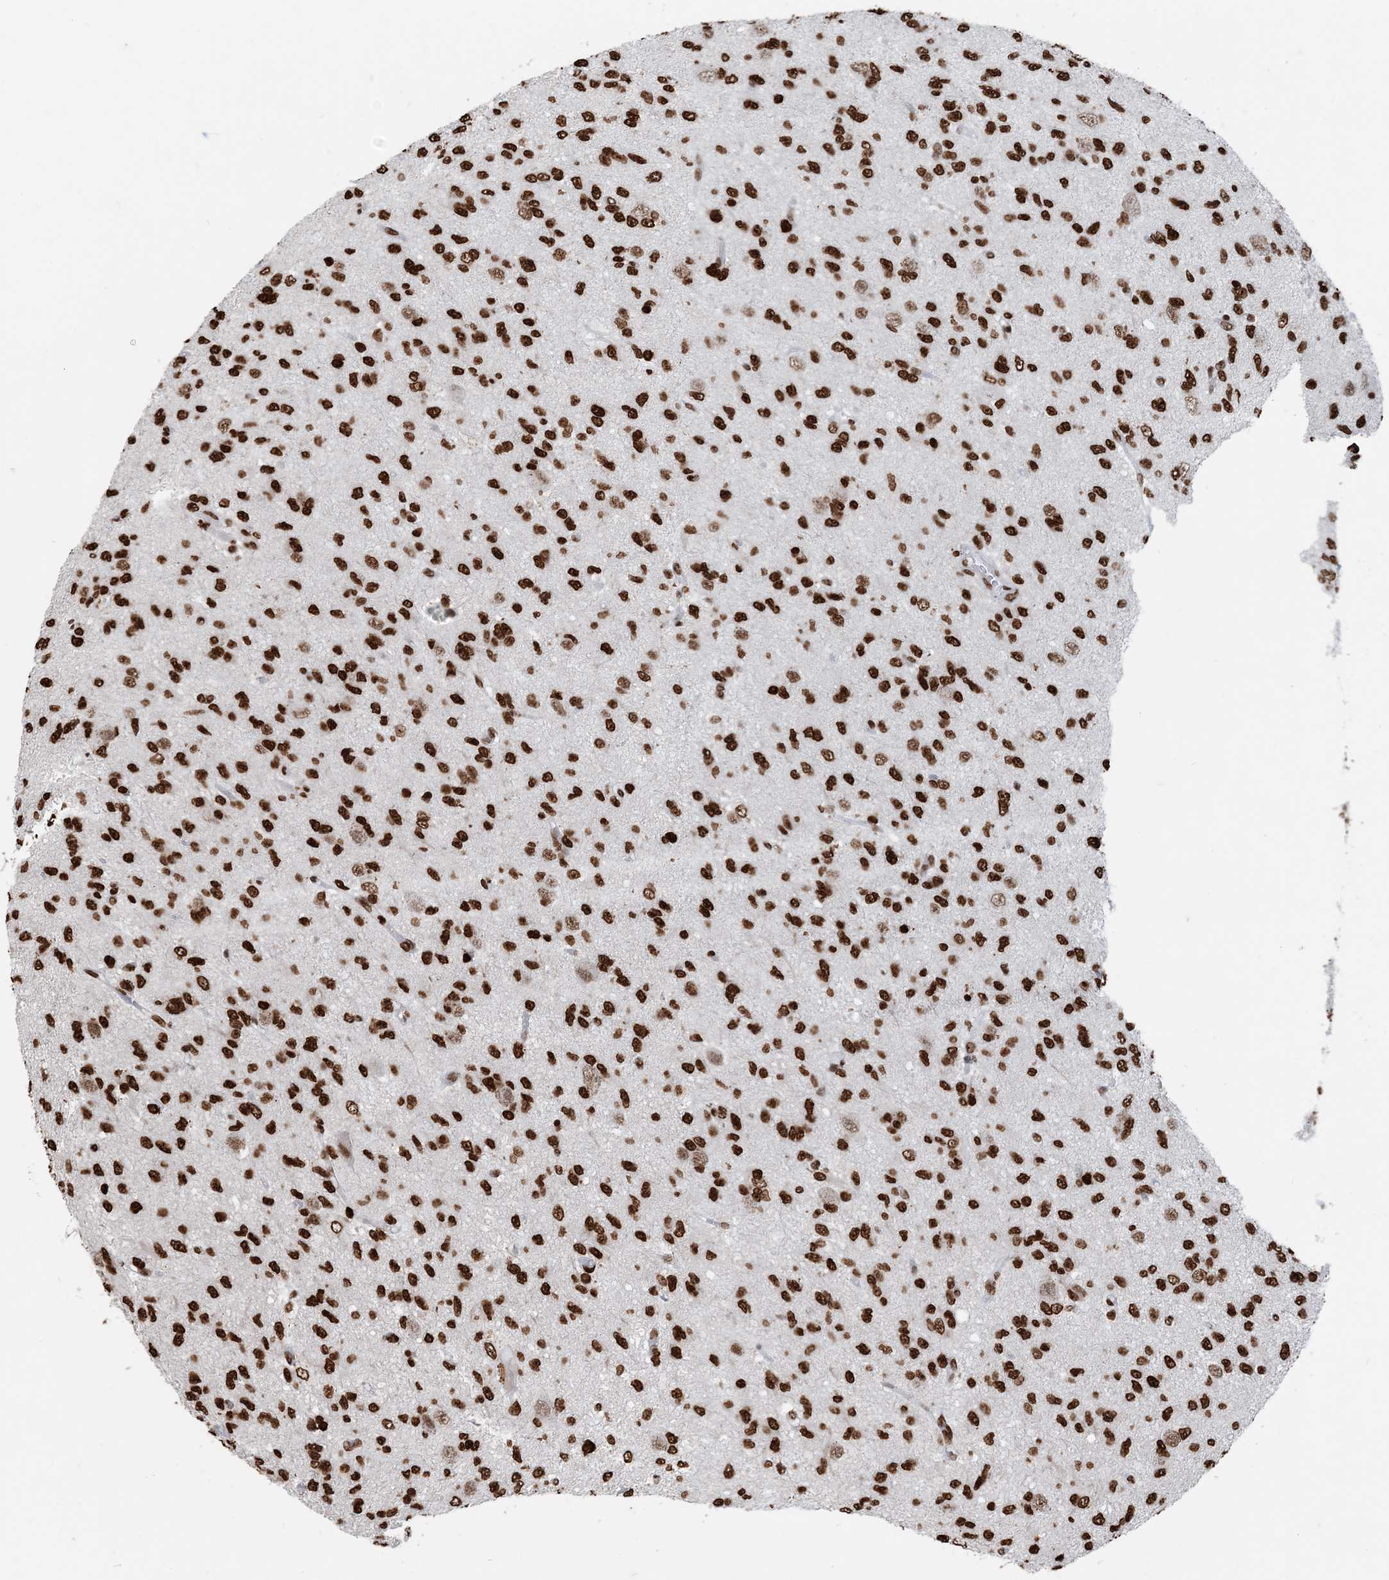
{"staining": {"intensity": "strong", "quantity": ">75%", "location": "nuclear"}, "tissue": "glioma", "cell_type": "Tumor cells", "image_type": "cancer", "snomed": [{"axis": "morphology", "description": "Glioma, malignant, High grade"}, {"axis": "topography", "description": "Brain"}], "caption": "Brown immunohistochemical staining in glioma displays strong nuclear expression in about >75% of tumor cells.", "gene": "H3-3B", "patient": {"sex": "female", "age": 59}}